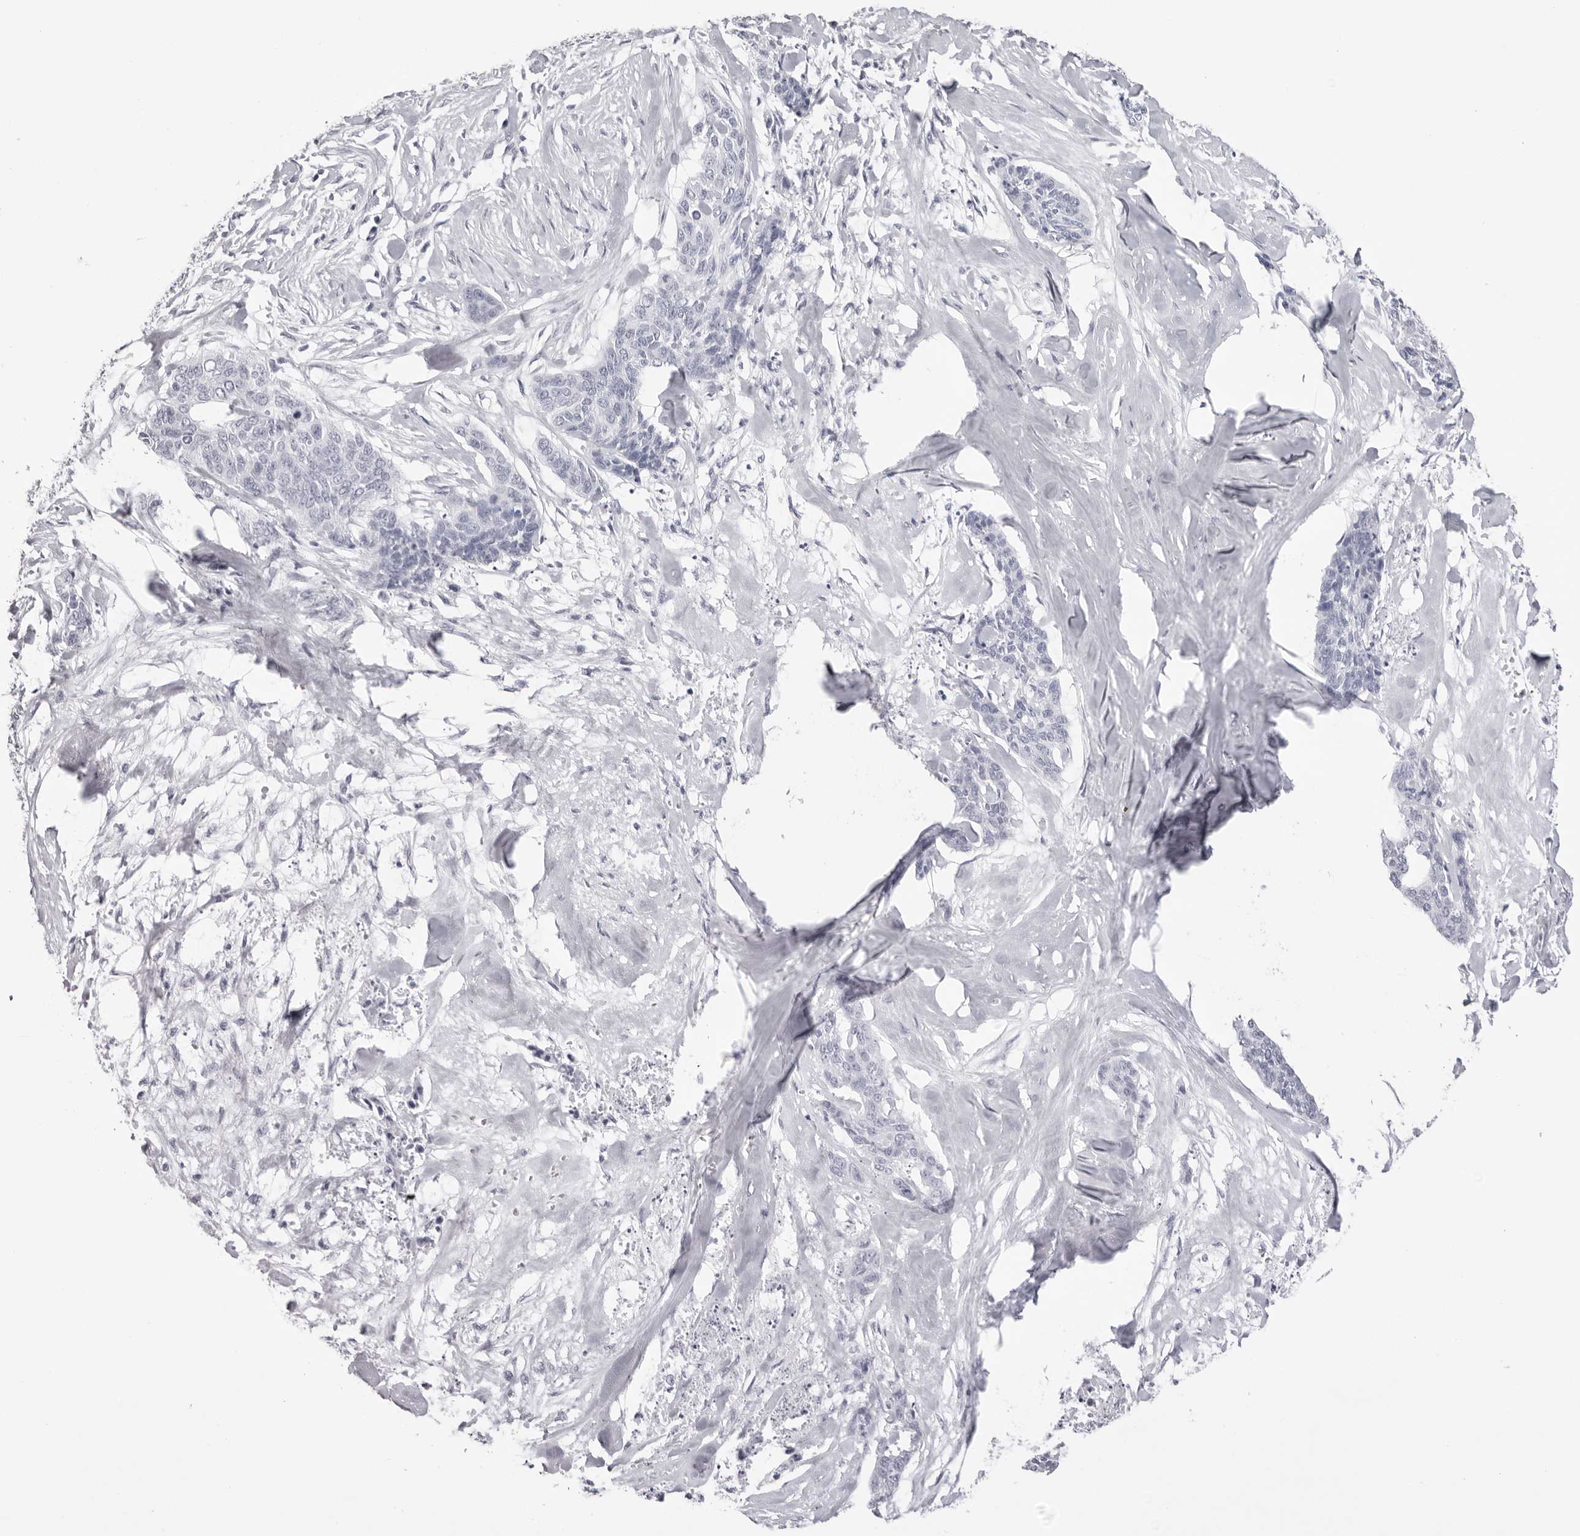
{"staining": {"intensity": "negative", "quantity": "none", "location": "none"}, "tissue": "skin cancer", "cell_type": "Tumor cells", "image_type": "cancer", "snomed": [{"axis": "morphology", "description": "Basal cell carcinoma"}, {"axis": "topography", "description": "Skin"}], "caption": "Tumor cells are negative for brown protein staining in basal cell carcinoma (skin).", "gene": "SPTA1", "patient": {"sex": "female", "age": 64}}